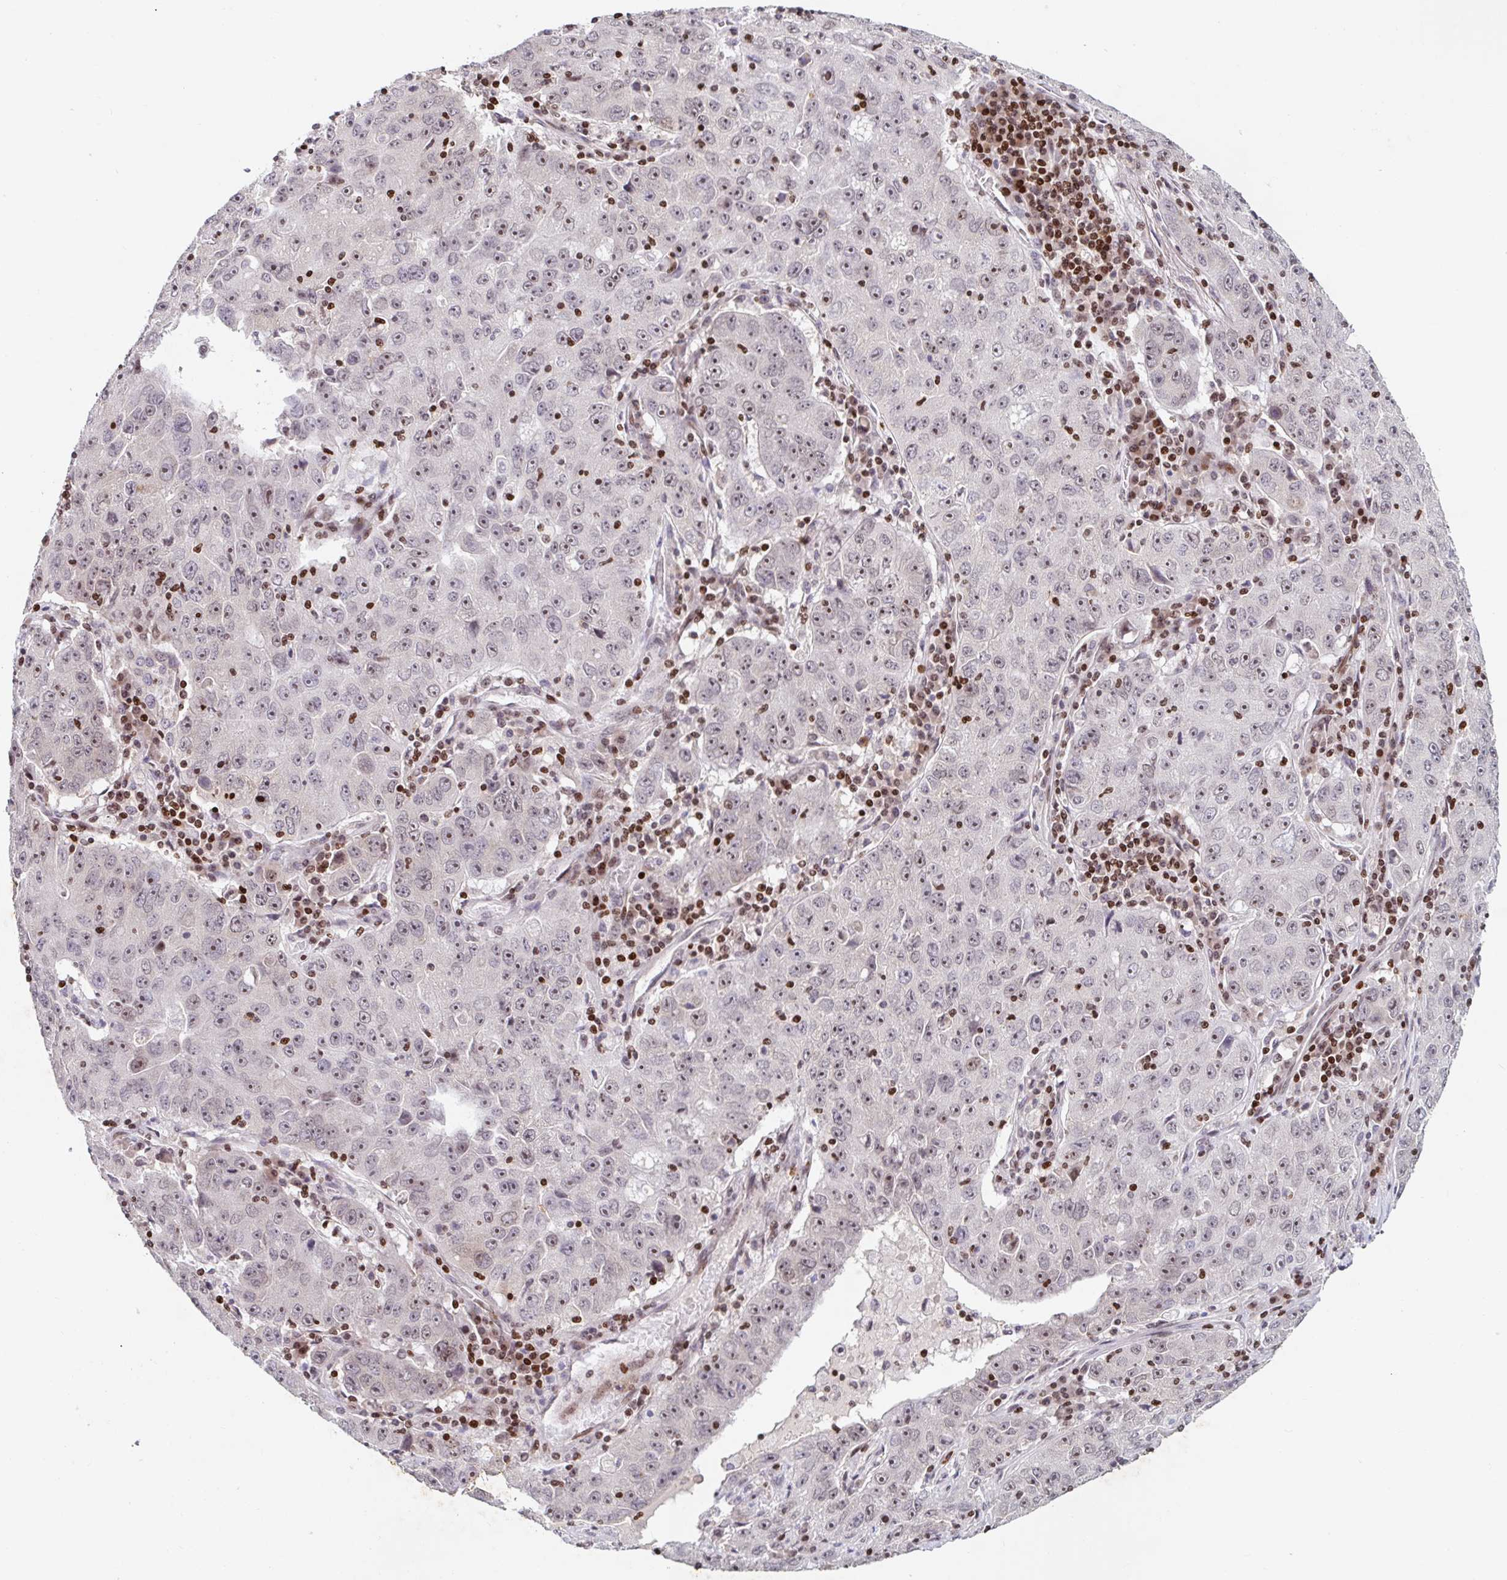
{"staining": {"intensity": "moderate", "quantity": ">75%", "location": "nuclear"}, "tissue": "lung cancer", "cell_type": "Tumor cells", "image_type": "cancer", "snomed": [{"axis": "morphology", "description": "Normal morphology"}, {"axis": "morphology", "description": "Adenocarcinoma, NOS"}, {"axis": "topography", "description": "Lymph node"}, {"axis": "topography", "description": "Lung"}], "caption": "An image of human adenocarcinoma (lung) stained for a protein reveals moderate nuclear brown staining in tumor cells.", "gene": "C19orf53", "patient": {"sex": "female", "age": 57}}